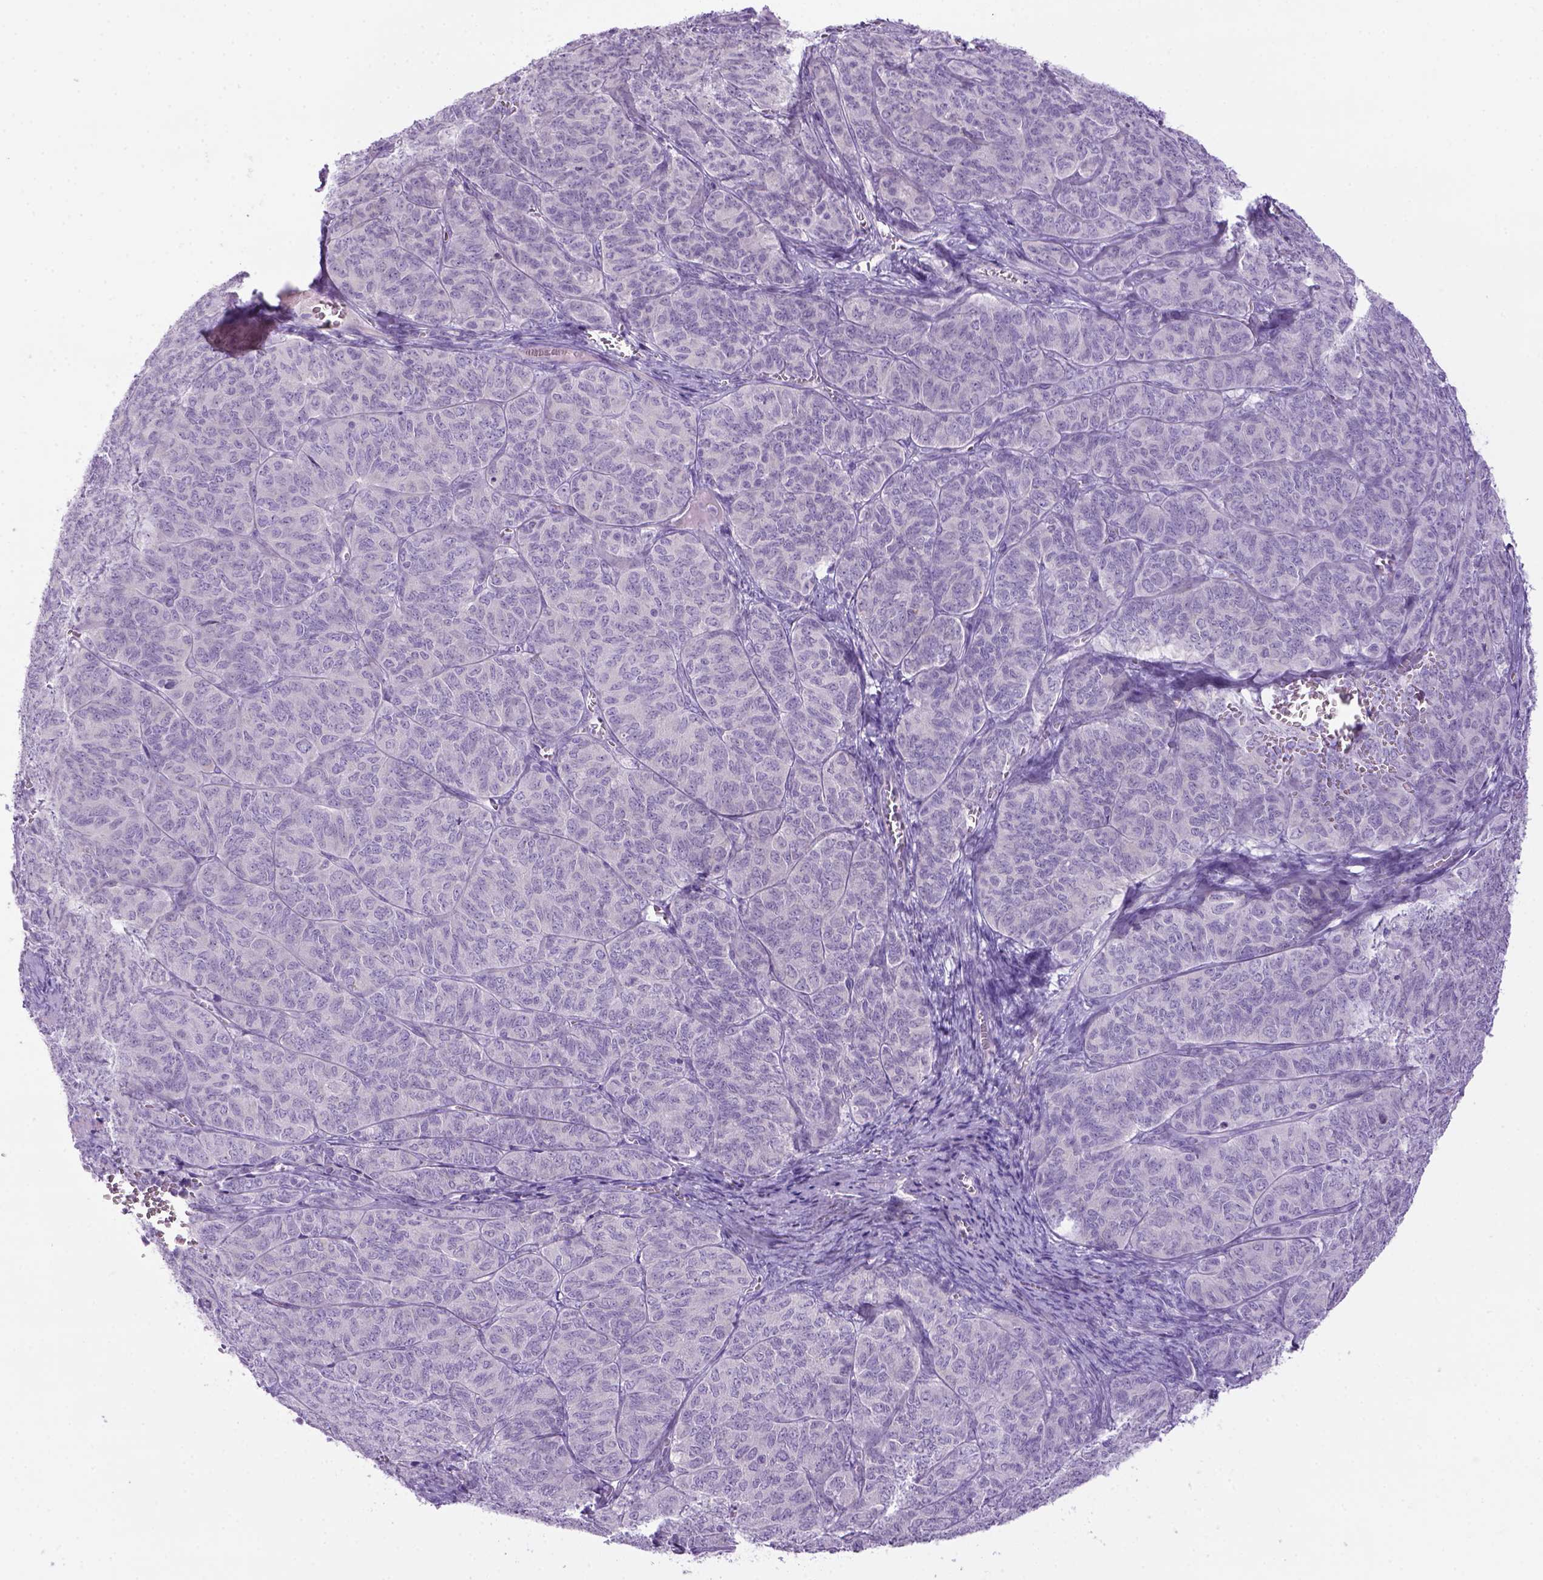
{"staining": {"intensity": "negative", "quantity": "none", "location": "none"}, "tissue": "ovarian cancer", "cell_type": "Tumor cells", "image_type": "cancer", "snomed": [{"axis": "morphology", "description": "Carcinoma, endometroid"}, {"axis": "topography", "description": "Ovary"}], "caption": "A high-resolution micrograph shows immunohistochemistry staining of ovarian cancer (endometroid carcinoma), which reveals no significant positivity in tumor cells.", "gene": "DNAH11", "patient": {"sex": "female", "age": 80}}